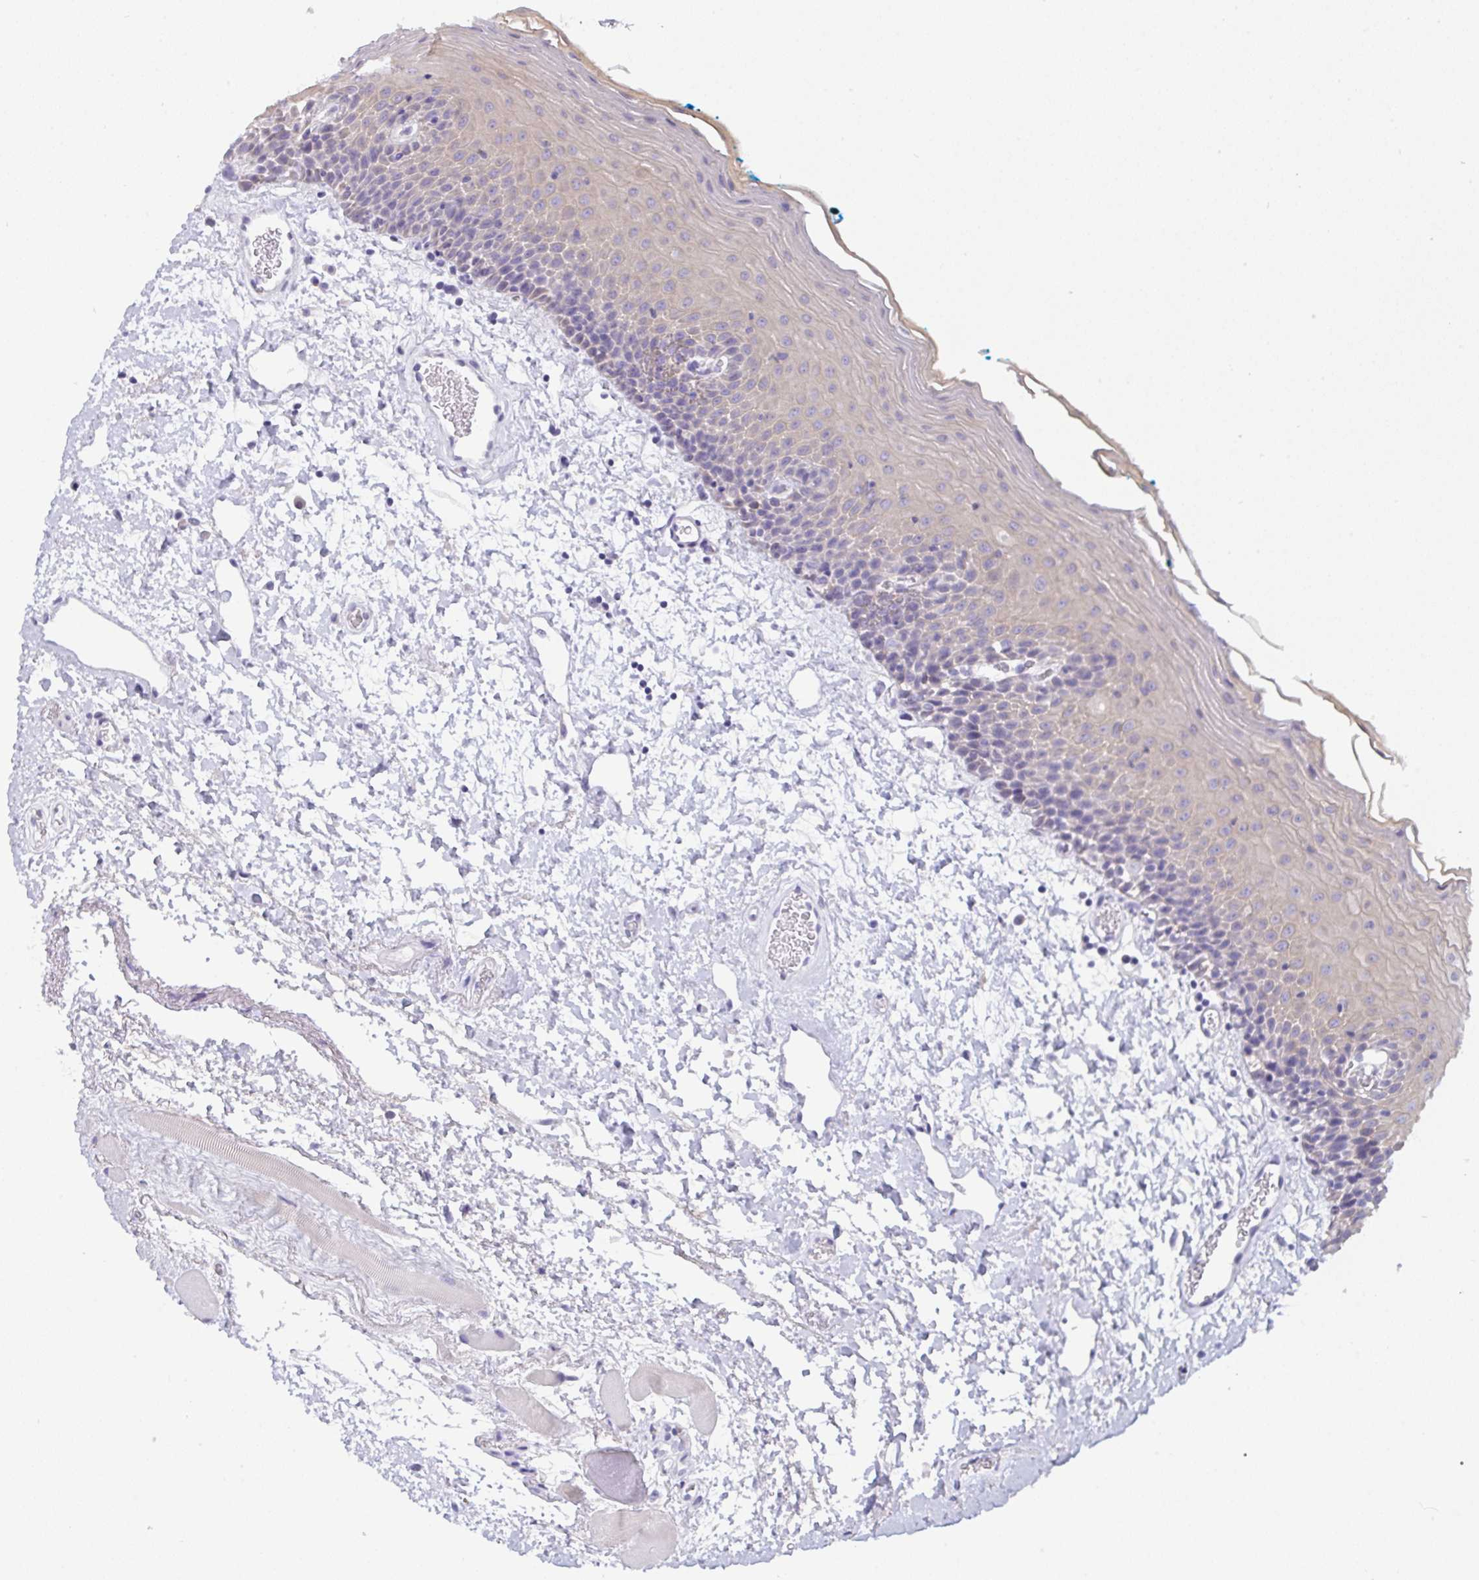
{"staining": {"intensity": "weak", "quantity": "<25%", "location": "cytoplasmic/membranous"}, "tissue": "oral mucosa", "cell_type": "Squamous epithelial cells", "image_type": "normal", "snomed": [{"axis": "morphology", "description": "Normal tissue, NOS"}, {"axis": "topography", "description": "Oral tissue"}], "caption": "Immunohistochemical staining of unremarkable oral mucosa demonstrates no significant staining in squamous epithelial cells.", "gene": "TENT5D", "patient": {"sex": "female", "age": 82}}